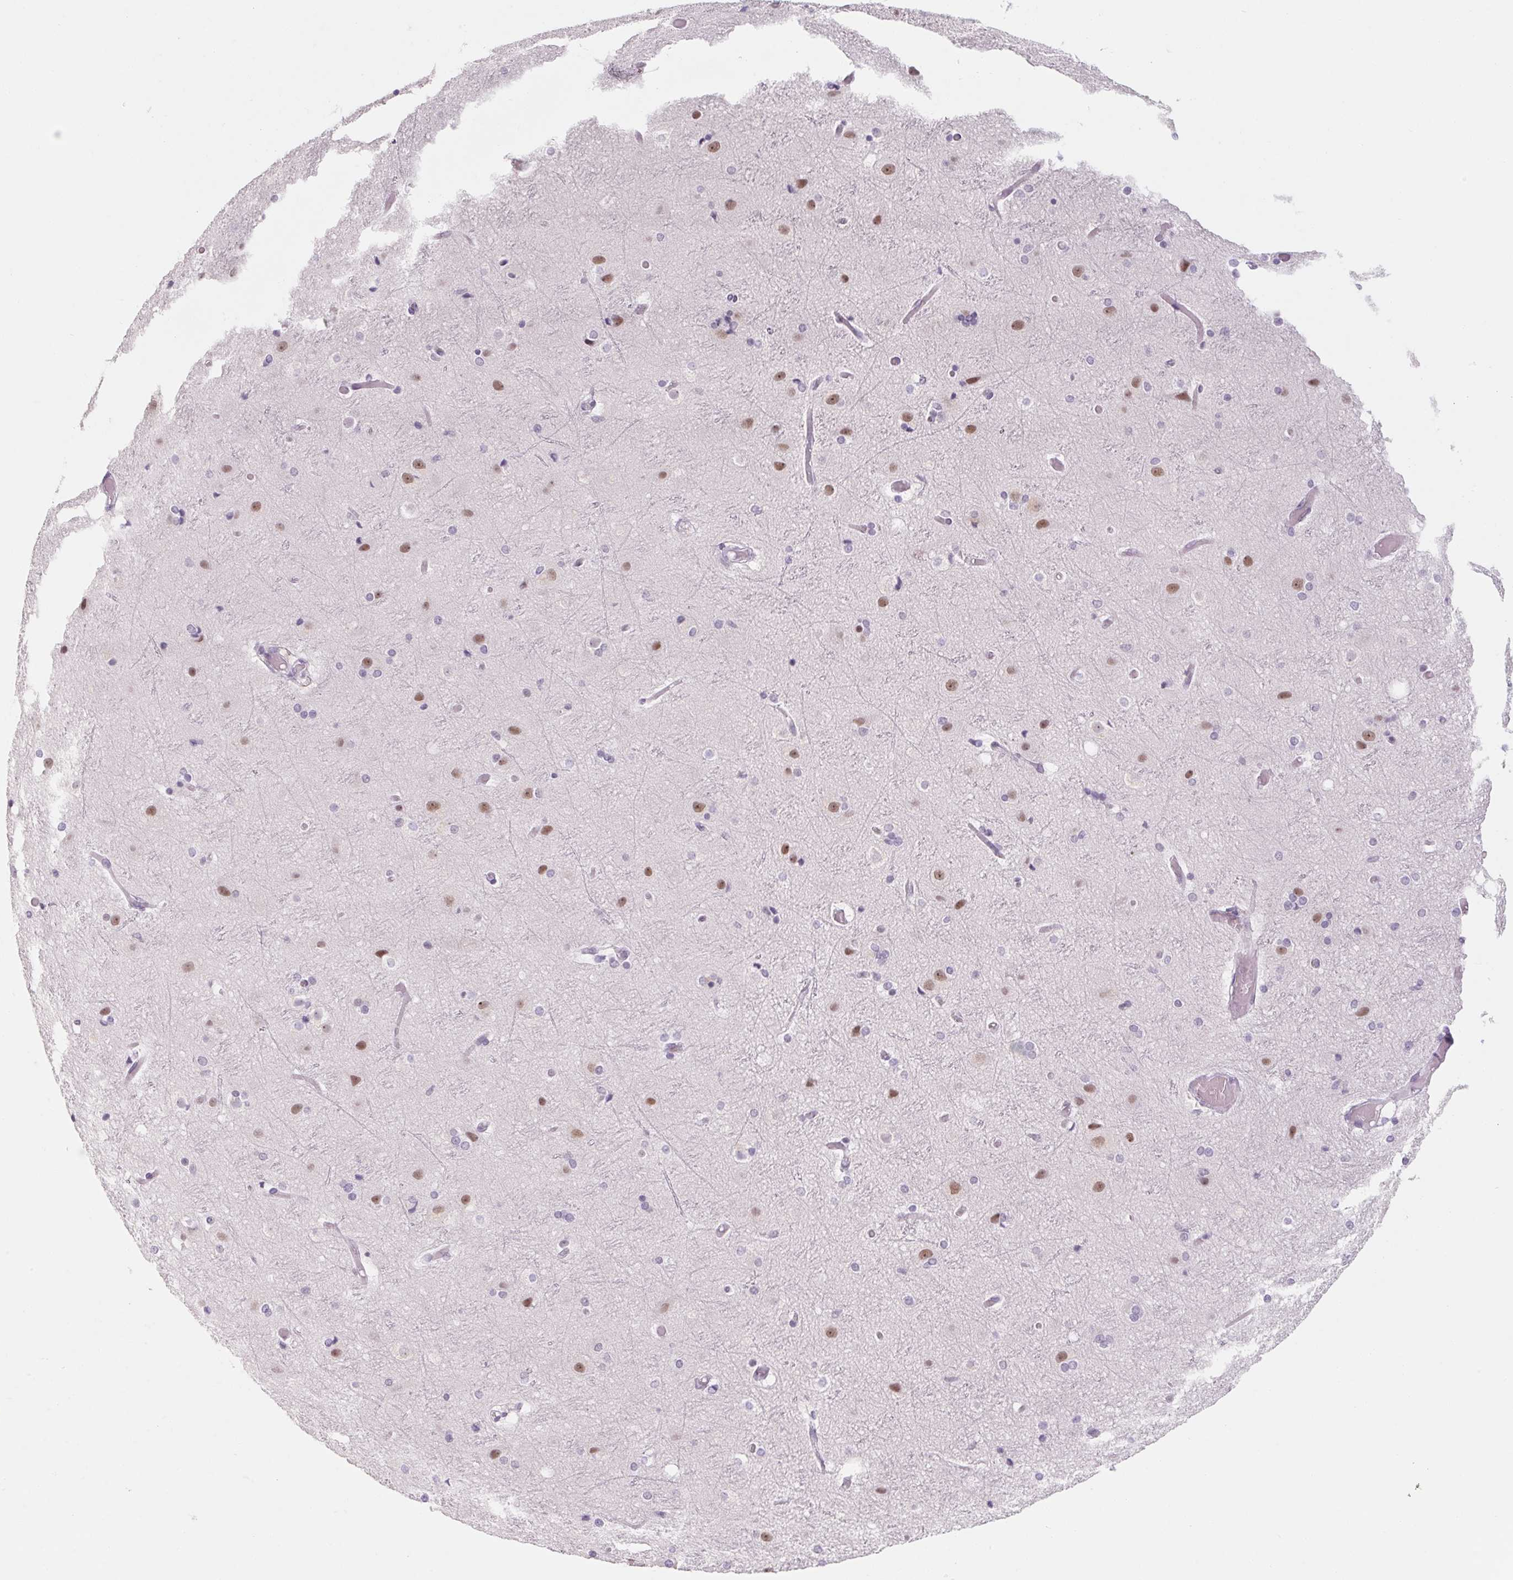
{"staining": {"intensity": "negative", "quantity": "none", "location": "none"}, "tissue": "cerebral cortex", "cell_type": "Endothelial cells", "image_type": "normal", "snomed": [{"axis": "morphology", "description": "Normal tissue, NOS"}, {"axis": "topography", "description": "Cerebral cortex"}], "caption": "An immunohistochemistry histopathology image of benign cerebral cortex is shown. There is no staining in endothelial cells of cerebral cortex.", "gene": "ZIC4", "patient": {"sex": "female", "age": 52}}